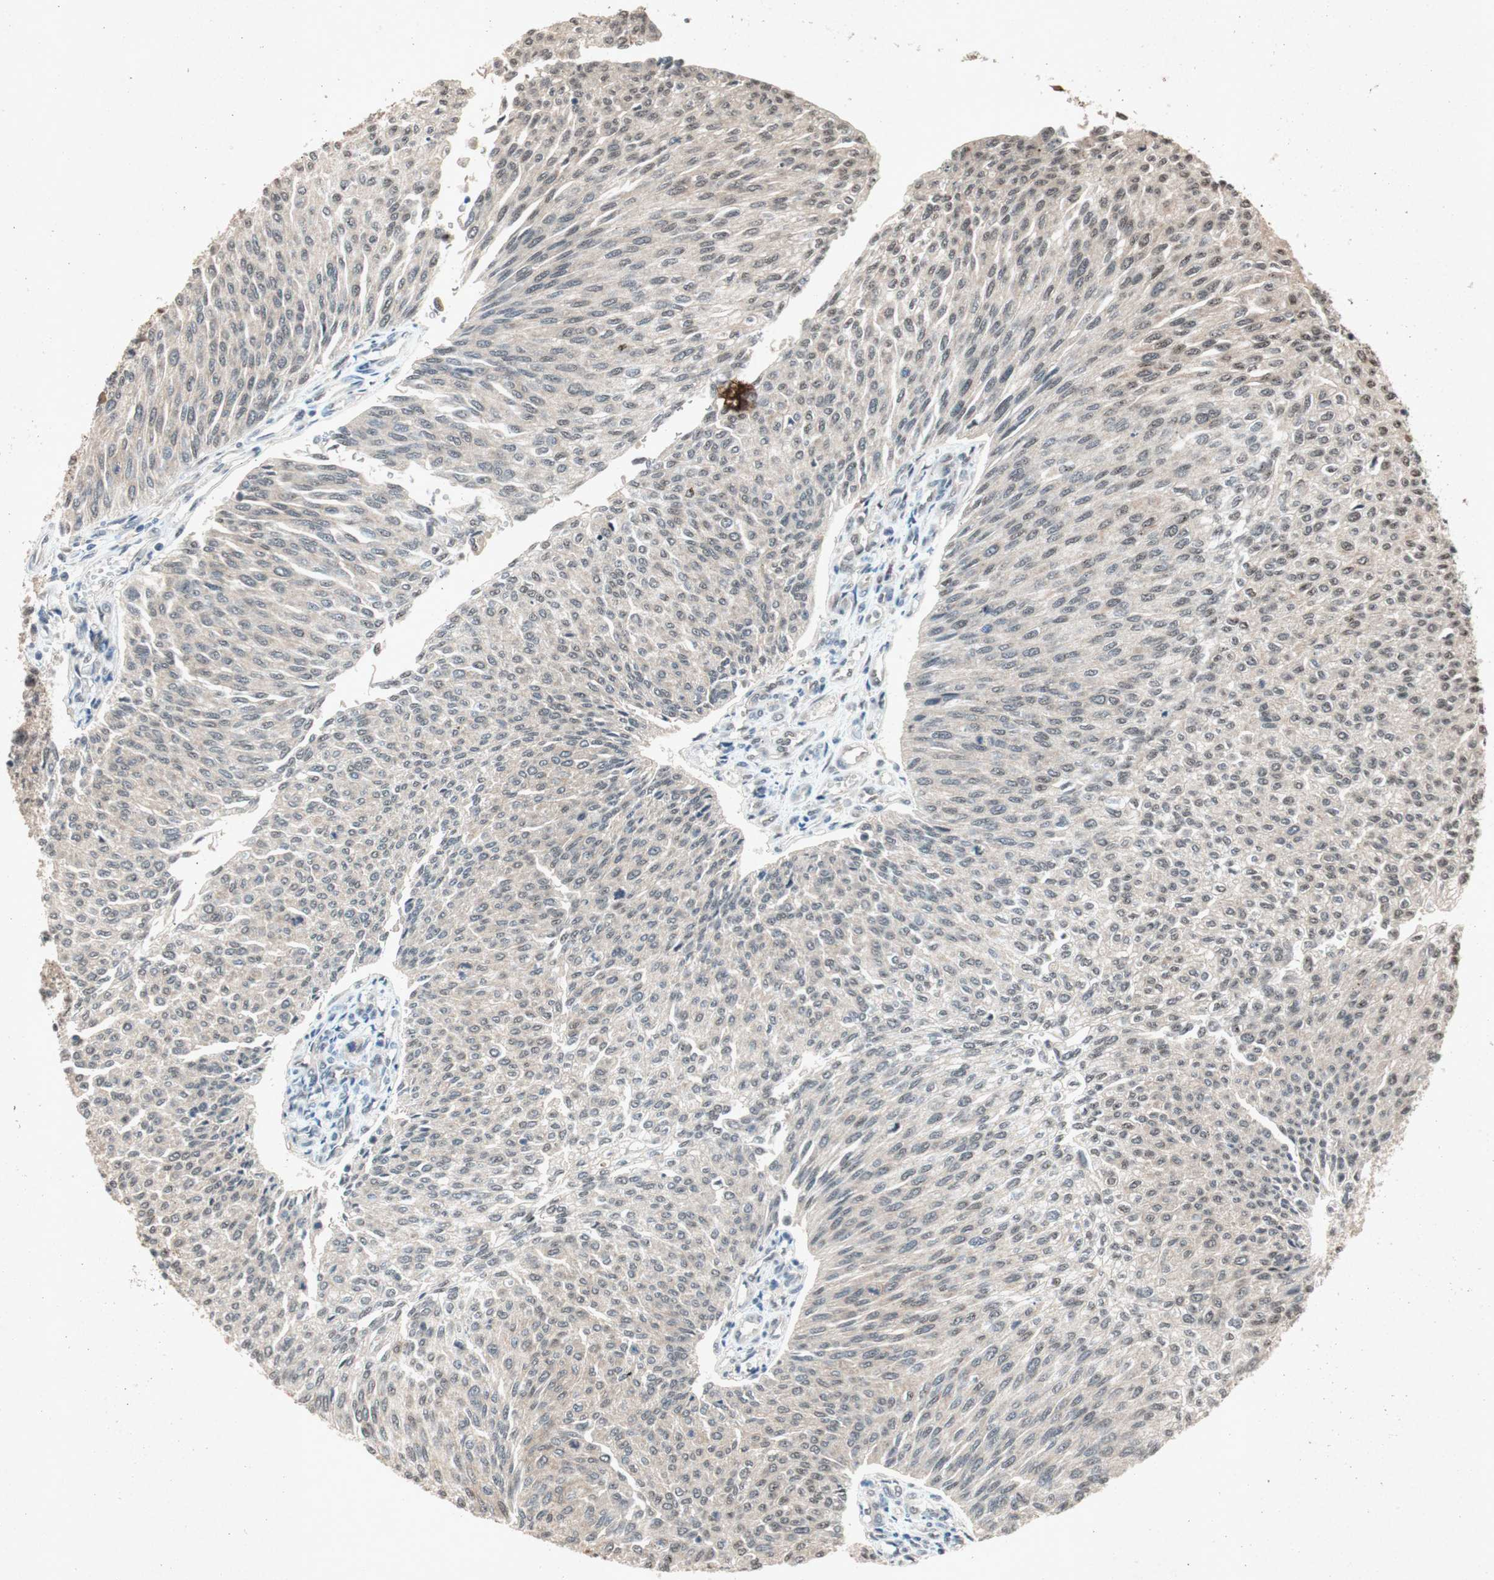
{"staining": {"intensity": "weak", "quantity": "<25%", "location": "nuclear"}, "tissue": "urothelial cancer", "cell_type": "Tumor cells", "image_type": "cancer", "snomed": [{"axis": "morphology", "description": "Urothelial carcinoma, Low grade"}, {"axis": "topography", "description": "Urinary bladder"}], "caption": "Image shows no significant protein staining in tumor cells of urothelial cancer.", "gene": "PML", "patient": {"sex": "female", "age": 79}}